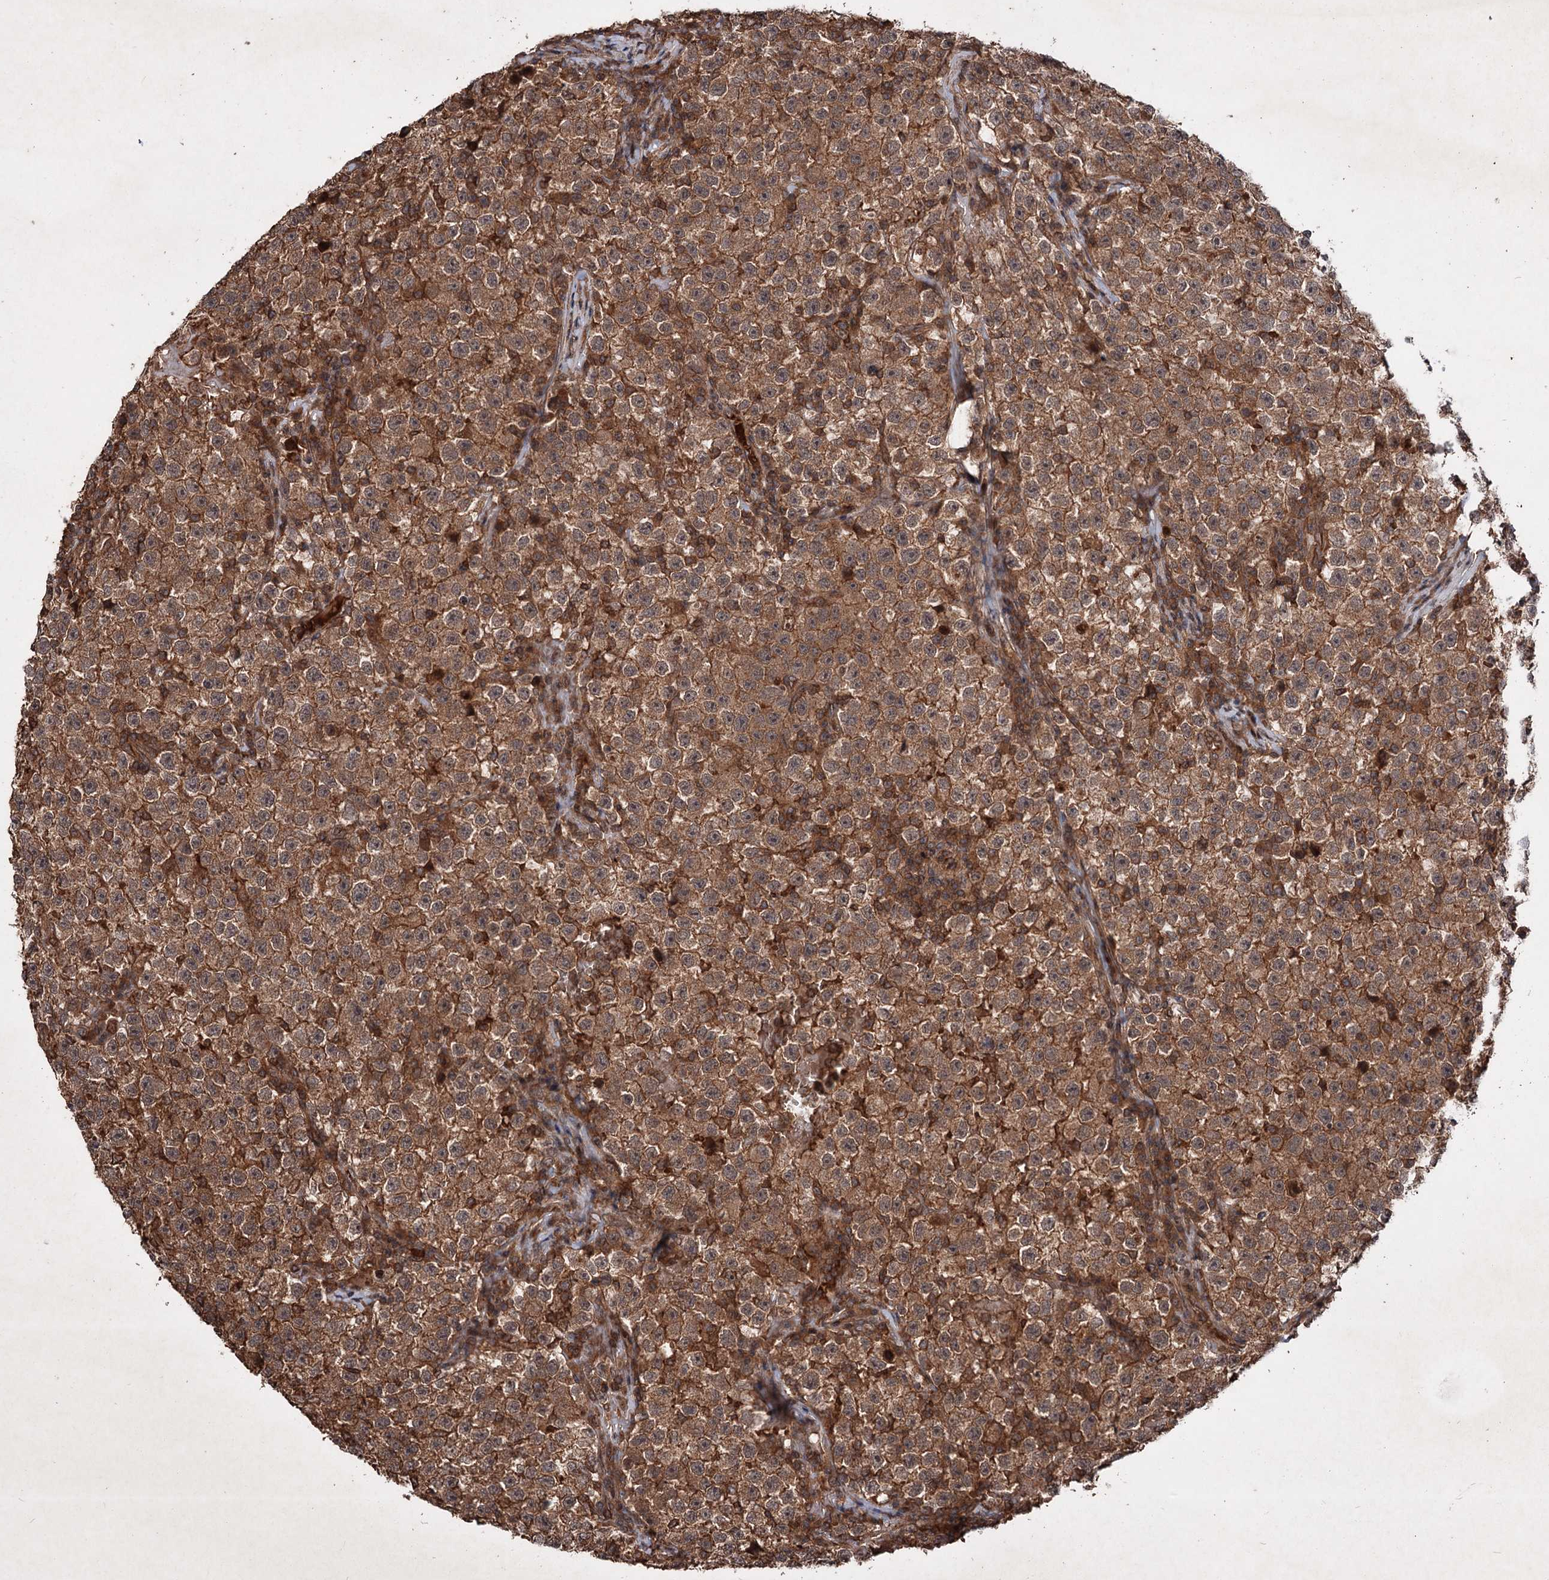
{"staining": {"intensity": "strong", "quantity": ">75%", "location": "cytoplasmic/membranous"}, "tissue": "testis cancer", "cell_type": "Tumor cells", "image_type": "cancer", "snomed": [{"axis": "morphology", "description": "Seminoma, NOS"}, {"axis": "topography", "description": "Testis"}], "caption": "Testis cancer (seminoma) was stained to show a protein in brown. There is high levels of strong cytoplasmic/membranous positivity in about >75% of tumor cells.", "gene": "ADK", "patient": {"sex": "male", "age": 22}}